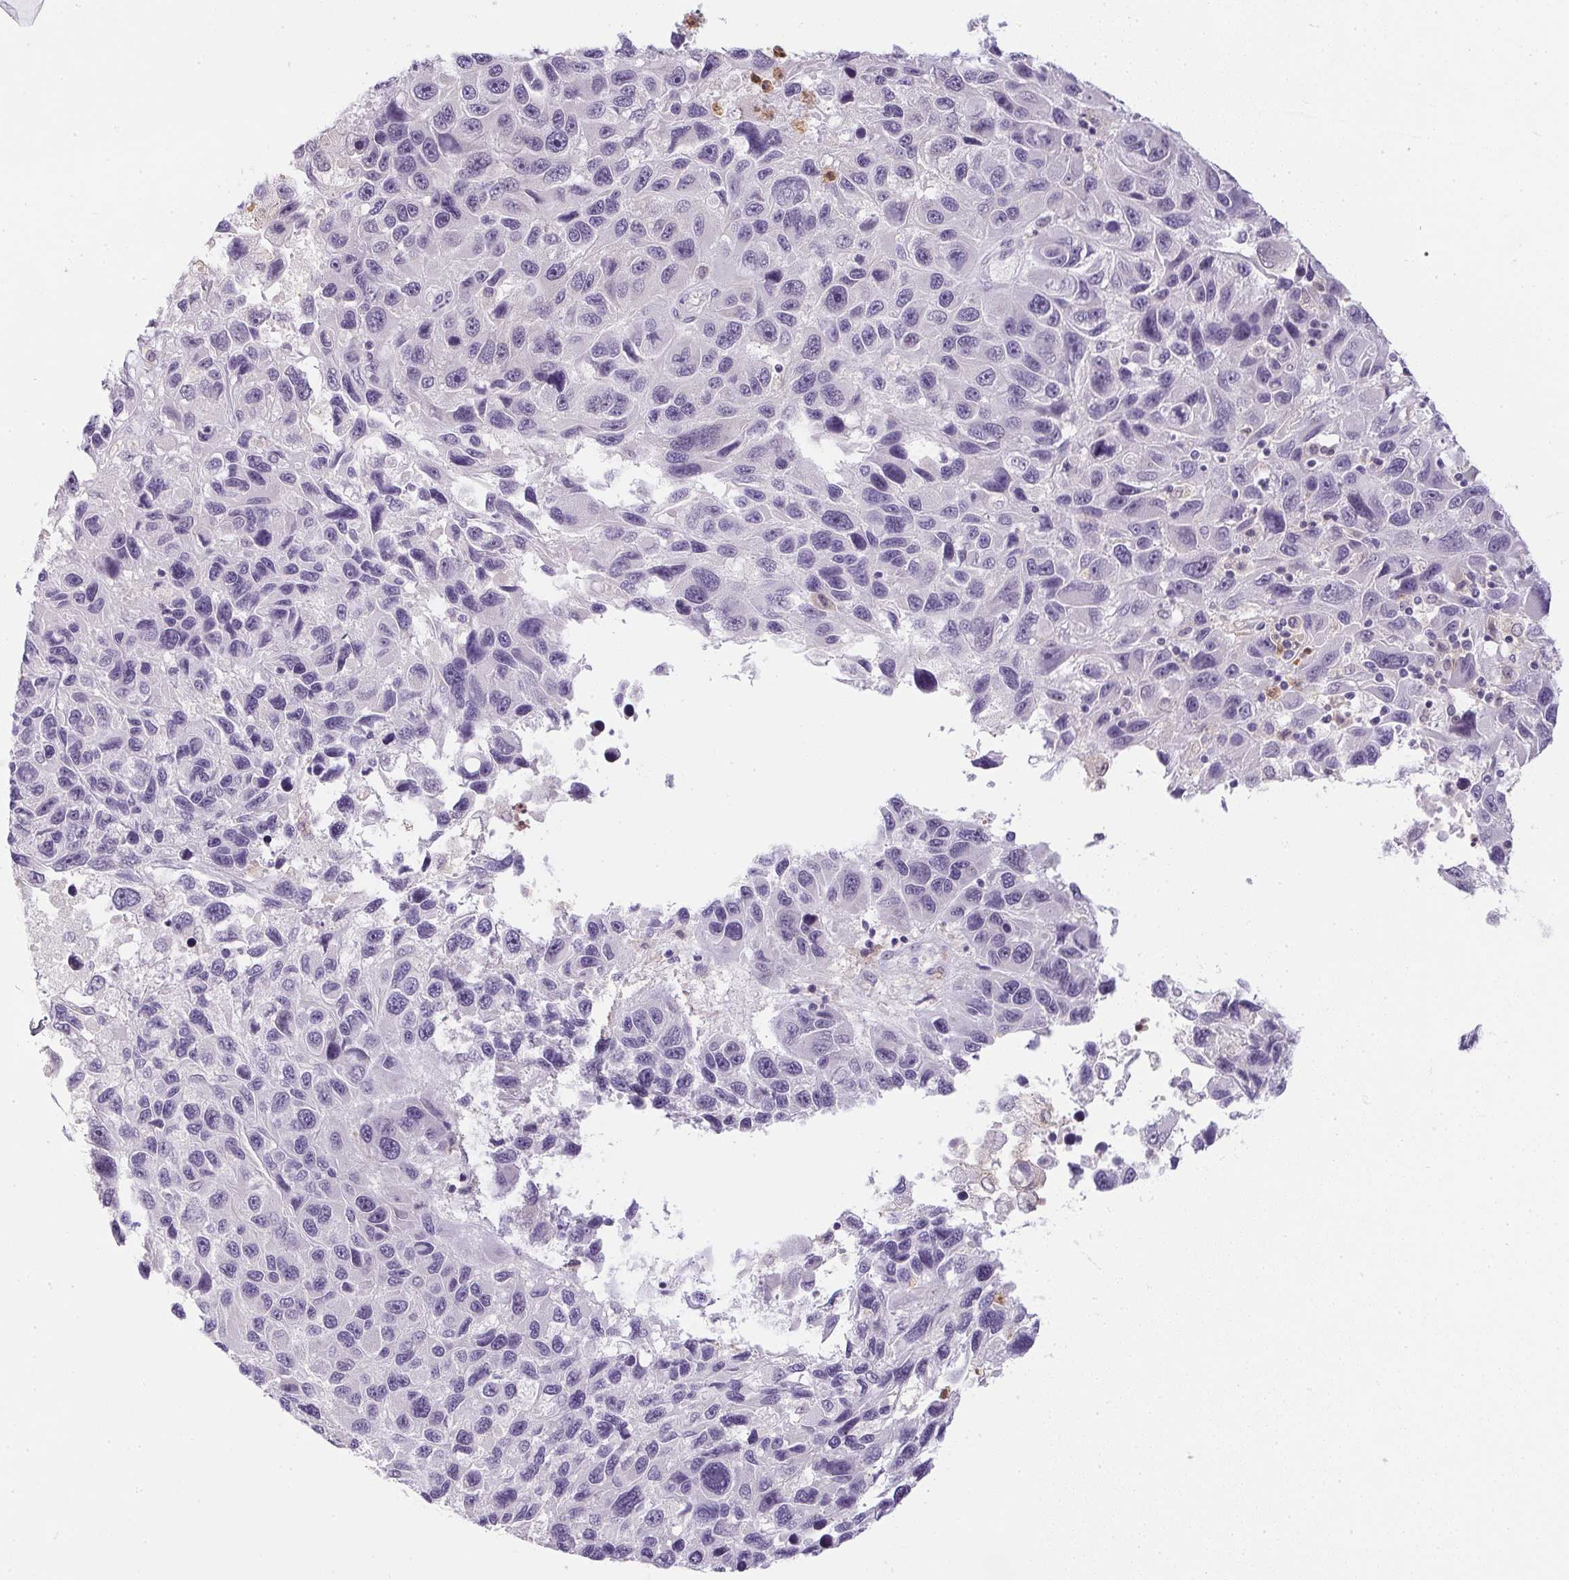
{"staining": {"intensity": "negative", "quantity": "none", "location": "none"}, "tissue": "melanoma", "cell_type": "Tumor cells", "image_type": "cancer", "snomed": [{"axis": "morphology", "description": "Malignant melanoma, NOS"}, {"axis": "topography", "description": "Skin"}], "caption": "Histopathology image shows no protein positivity in tumor cells of melanoma tissue.", "gene": "DNAJC5G", "patient": {"sex": "male", "age": 53}}